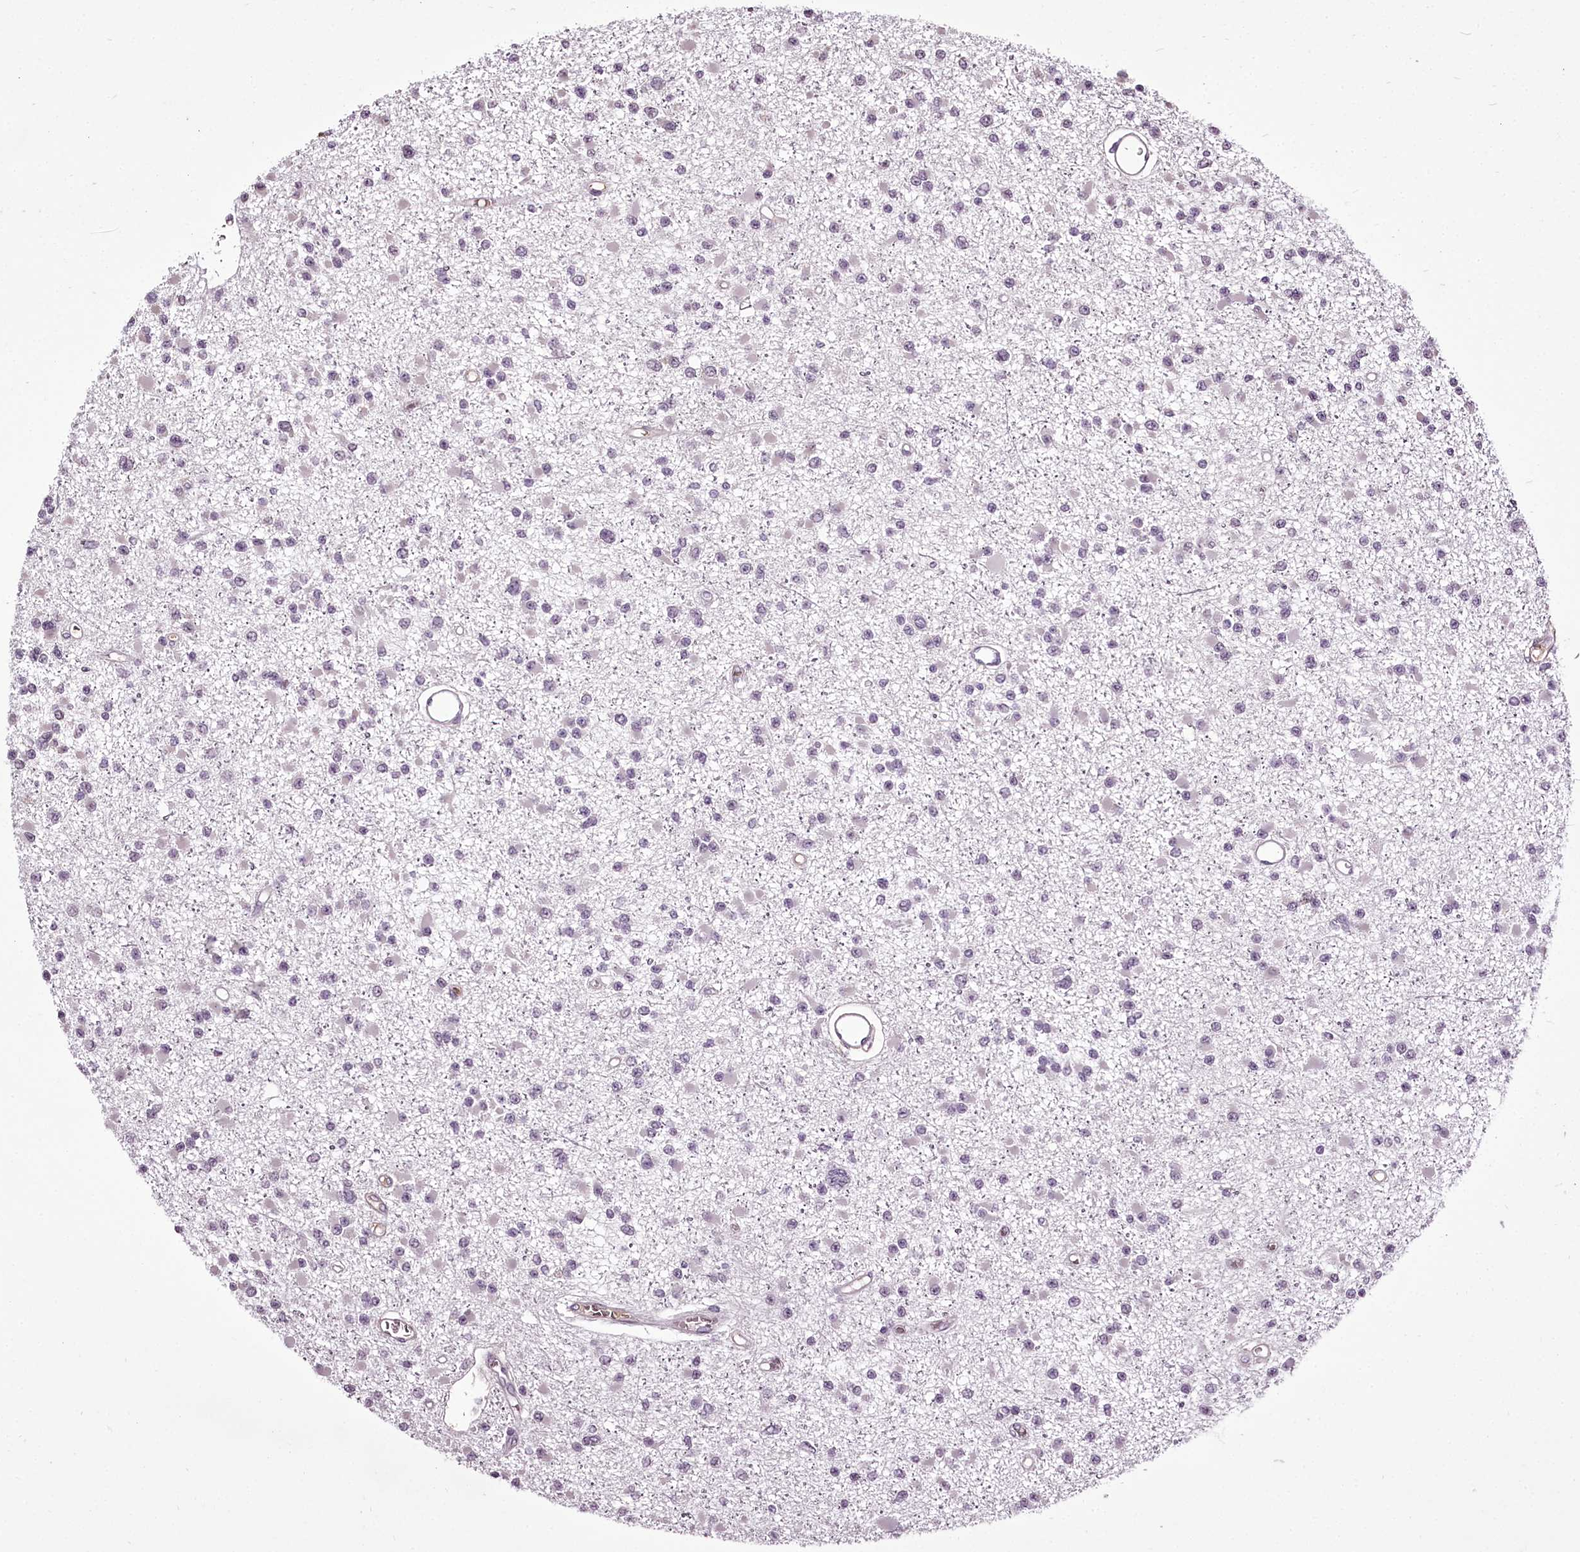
{"staining": {"intensity": "weak", "quantity": "<25%", "location": "nuclear"}, "tissue": "glioma", "cell_type": "Tumor cells", "image_type": "cancer", "snomed": [{"axis": "morphology", "description": "Glioma, malignant, Low grade"}, {"axis": "topography", "description": "Brain"}], "caption": "Immunohistochemical staining of human malignant glioma (low-grade) exhibits no significant positivity in tumor cells.", "gene": "C1orf56", "patient": {"sex": "female", "age": 22}}